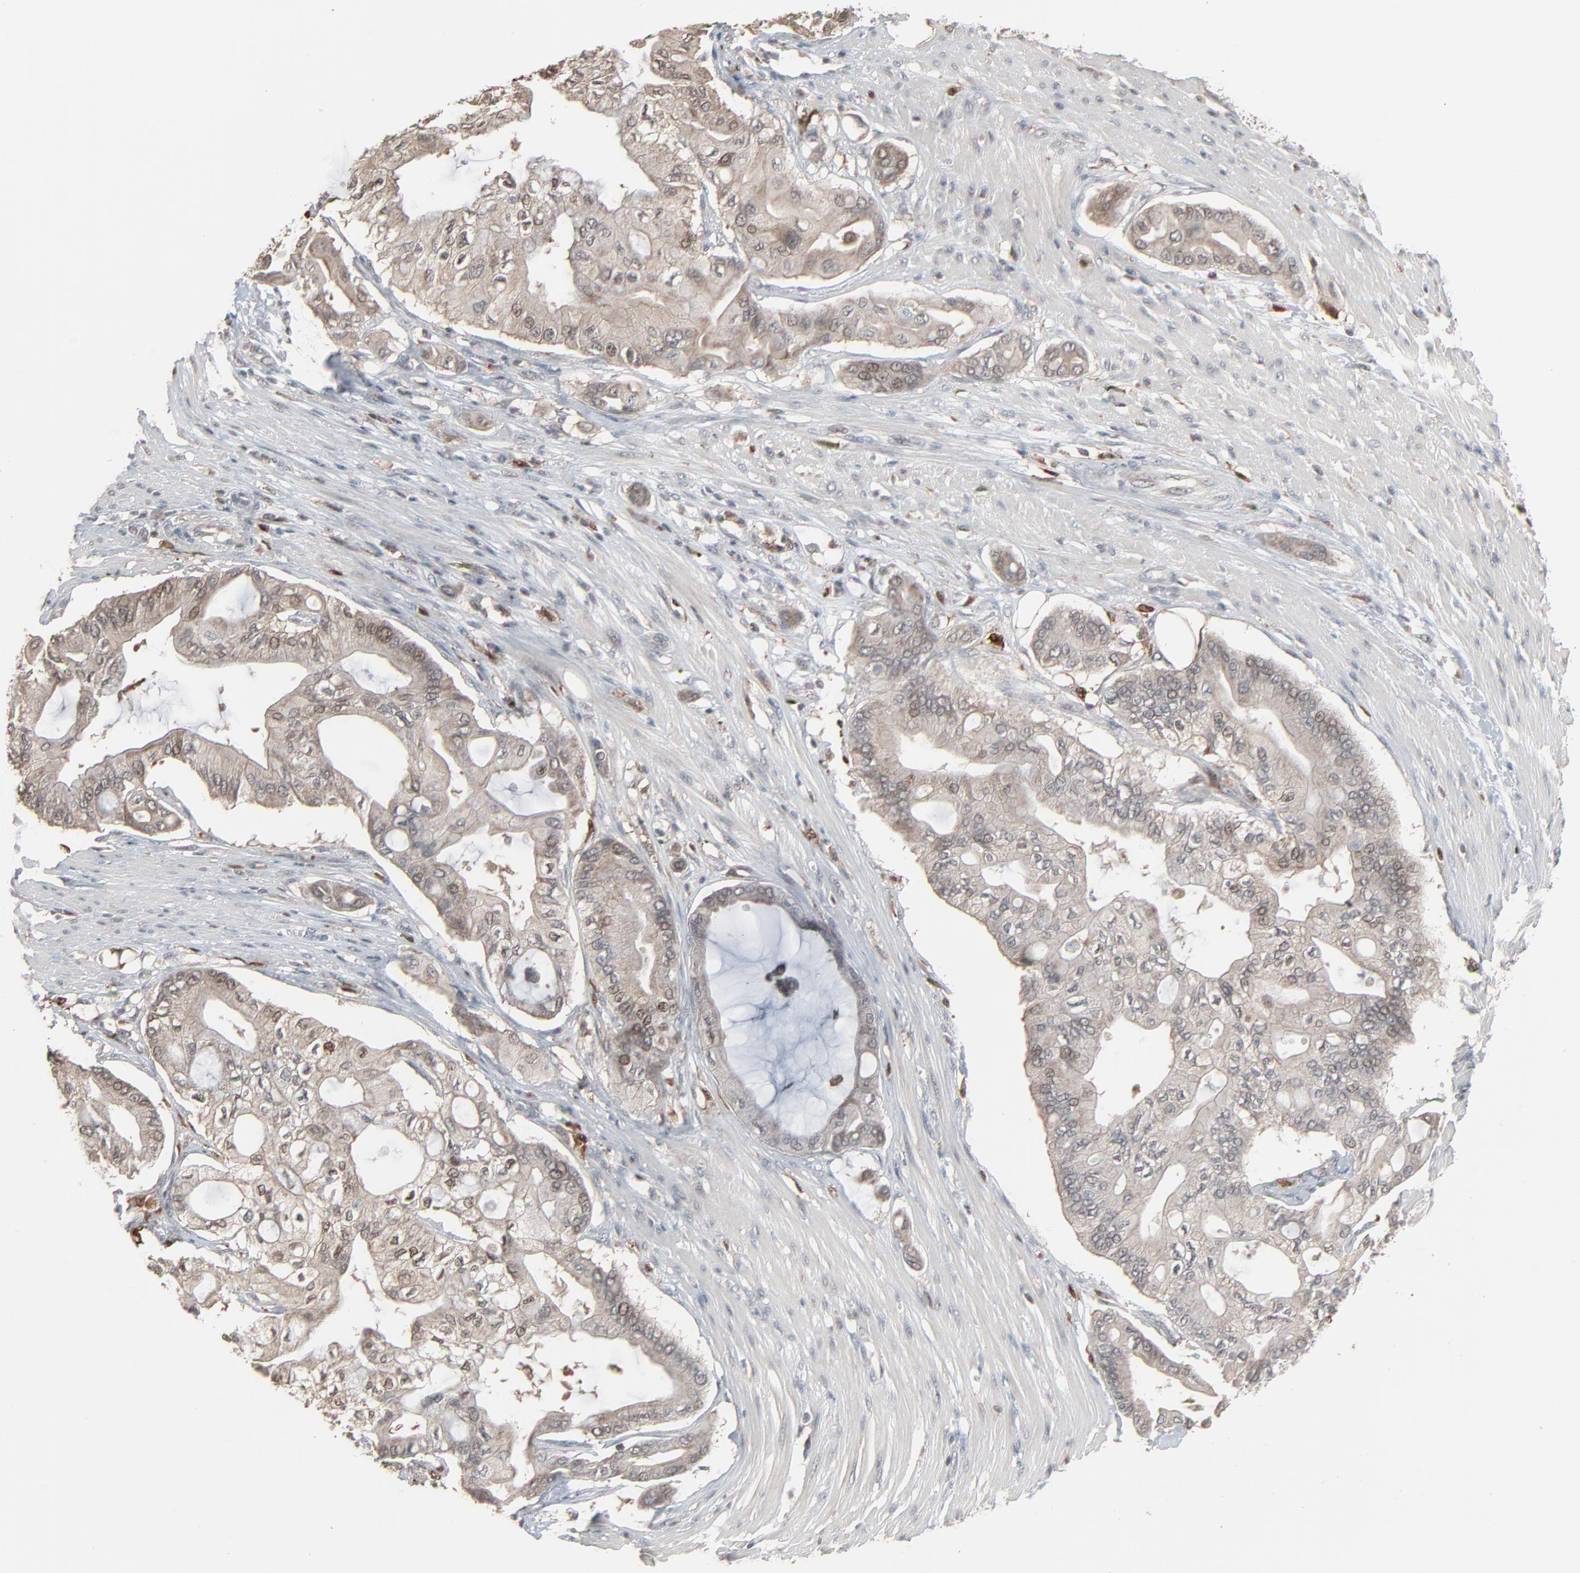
{"staining": {"intensity": "weak", "quantity": ">75%", "location": "cytoplasmic/membranous"}, "tissue": "pancreatic cancer", "cell_type": "Tumor cells", "image_type": "cancer", "snomed": [{"axis": "morphology", "description": "Adenocarcinoma, NOS"}, {"axis": "morphology", "description": "Adenocarcinoma, metastatic, NOS"}, {"axis": "topography", "description": "Lymph node"}, {"axis": "topography", "description": "Pancreas"}, {"axis": "topography", "description": "Duodenum"}], "caption": "Protein expression by immunohistochemistry exhibits weak cytoplasmic/membranous positivity in approximately >75% of tumor cells in pancreatic cancer.", "gene": "DOCK8", "patient": {"sex": "female", "age": 64}}